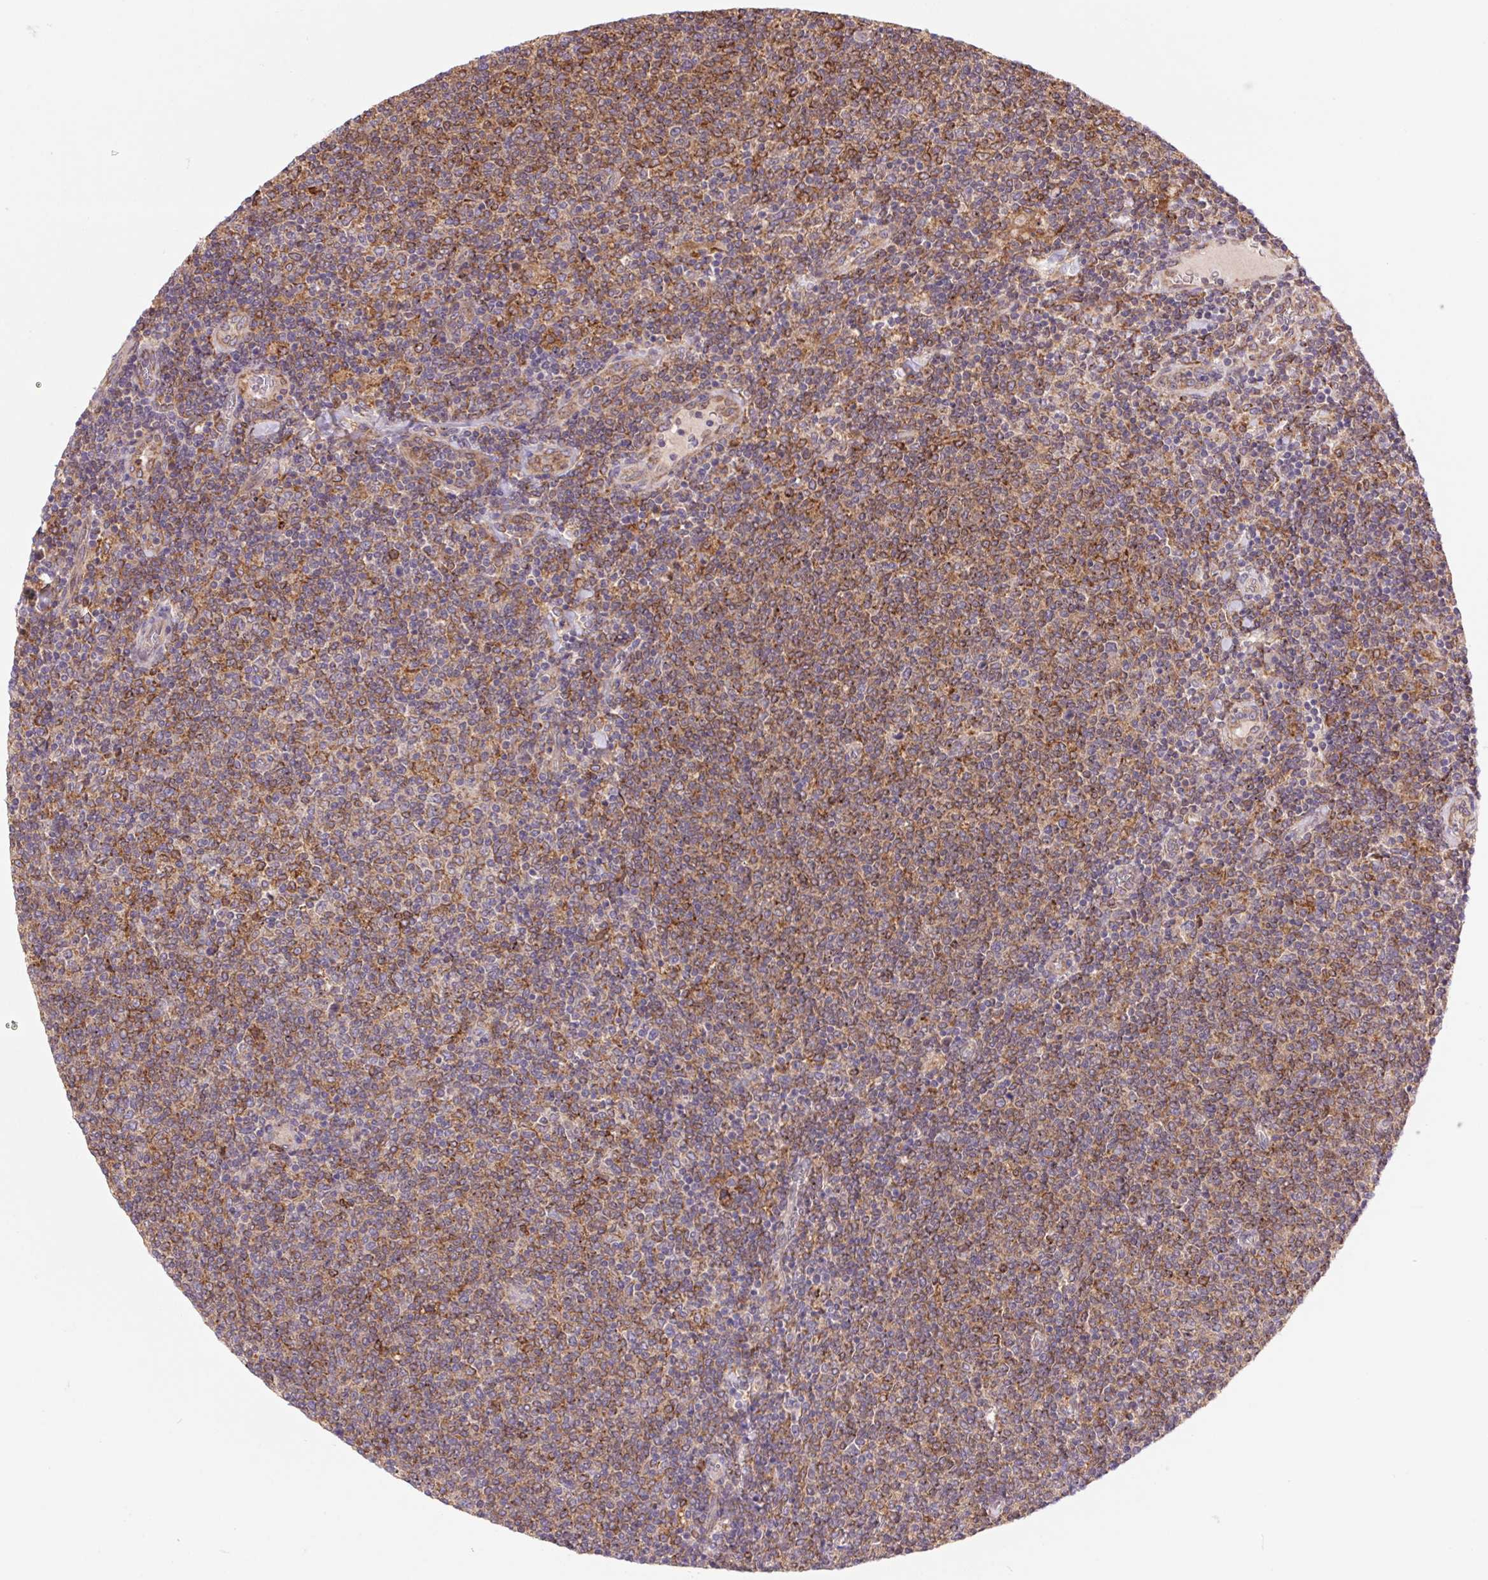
{"staining": {"intensity": "moderate", "quantity": ">75%", "location": "cytoplasmic/membranous"}, "tissue": "lymphoma", "cell_type": "Tumor cells", "image_type": "cancer", "snomed": [{"axis": "morphology", "description": "Malignant lymphoma, non-Hodgkin's type, Low grade"}, {"axis": "topography", "description": "Lymph node"}], "caption": "Immunohistochemistry (DAB) staining of lymphoma exhibits moderate cytoplasmic/membranous protein staining in approximately >75% of tumor cells.", "gene": "KLHL20", "patient": {"sex": "male", "age": 52}}